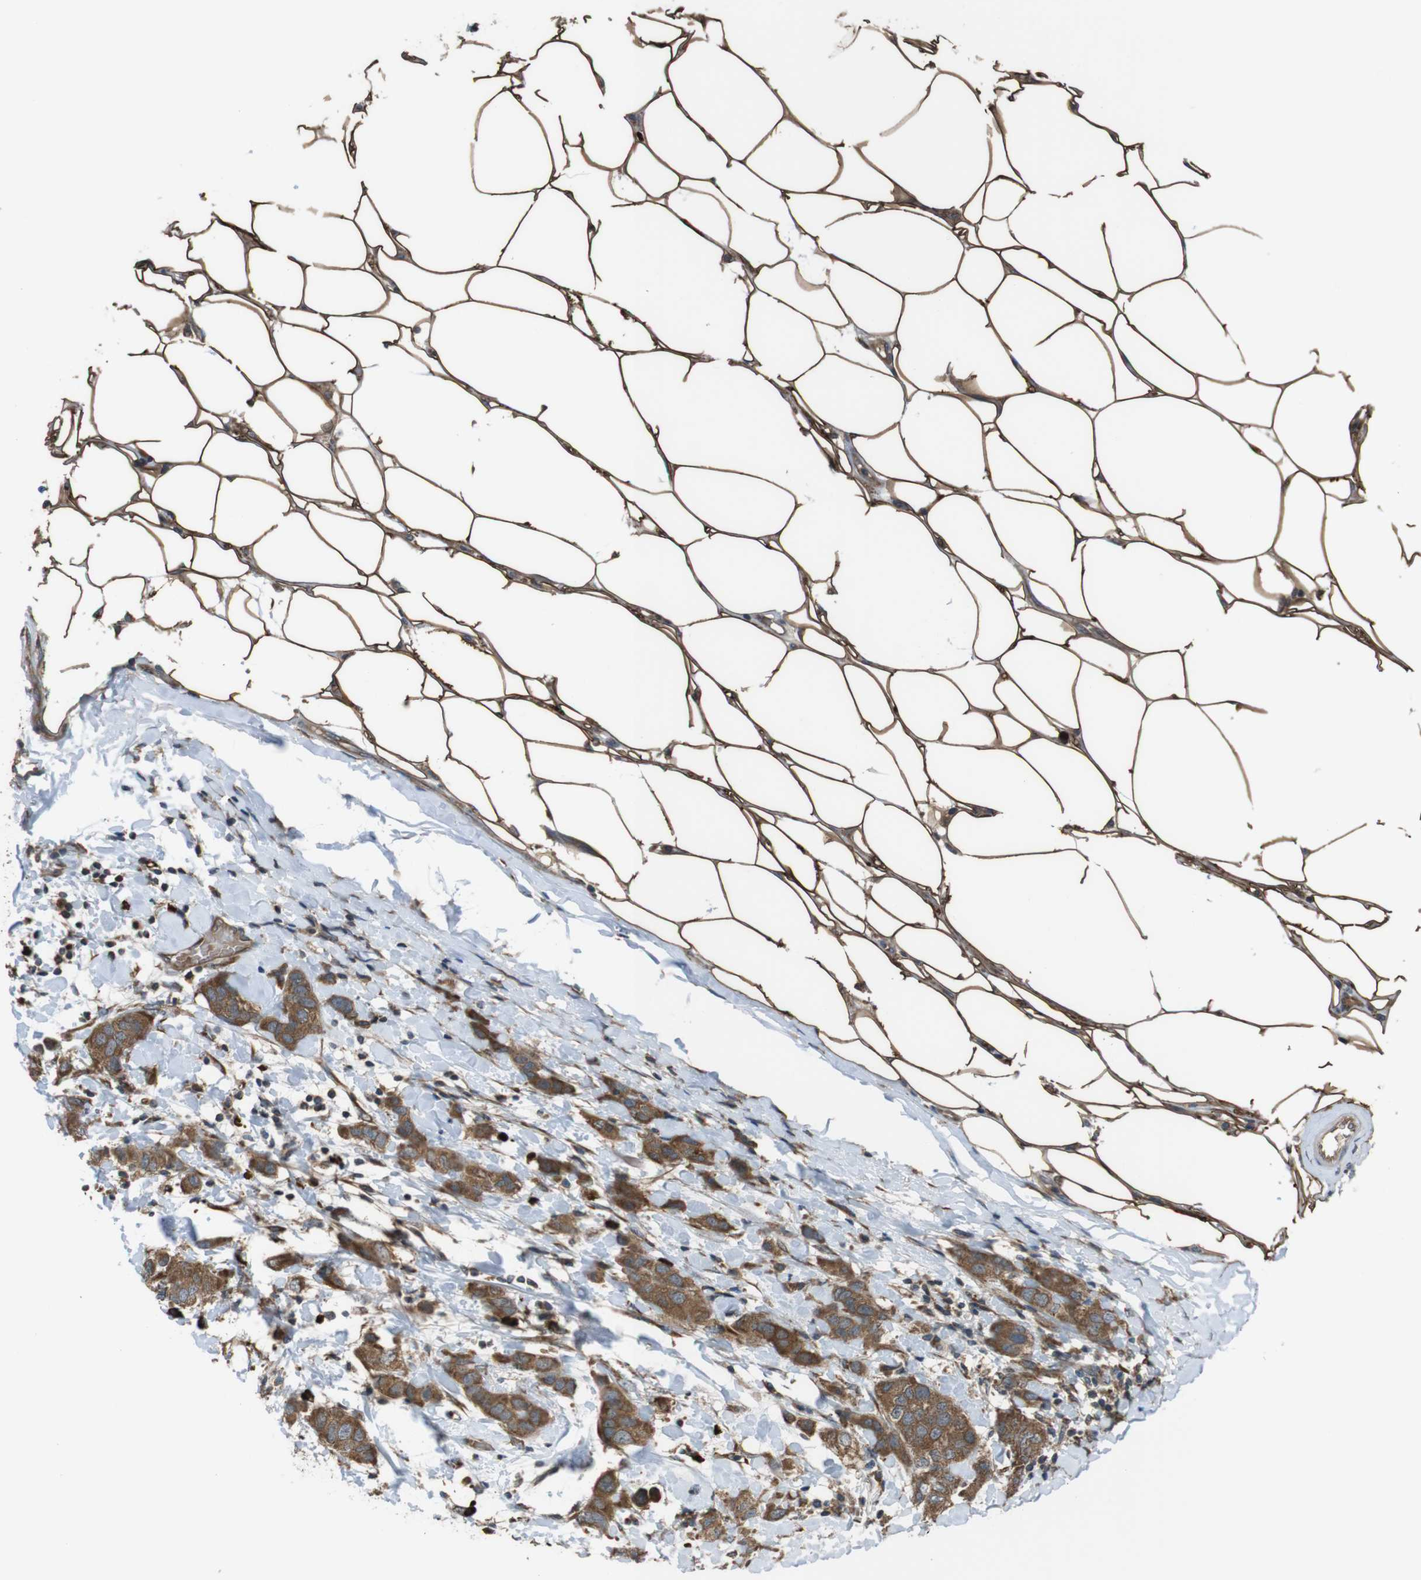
{"staining": {"intensity": "moderate", "quantity": ">75%", "location": "cytoplasmic/membranous"}, "tissue": "breast cancer", "cell_type": "Tumor cells", "image_type": "cancer", "snomed": [{"axis": "morphology", "description": "Duct carcinoma"}, {"axis": "topography", "description": "Breast"}], "caption": "Brown immunohistochemical staining in human breast intraductal carcinoma shows moderate cytoplasmic/membranous staining in approximately >75% of tumor cells.", "gene": "SSR3", "patient": {"sex": "female", "age": 50}}